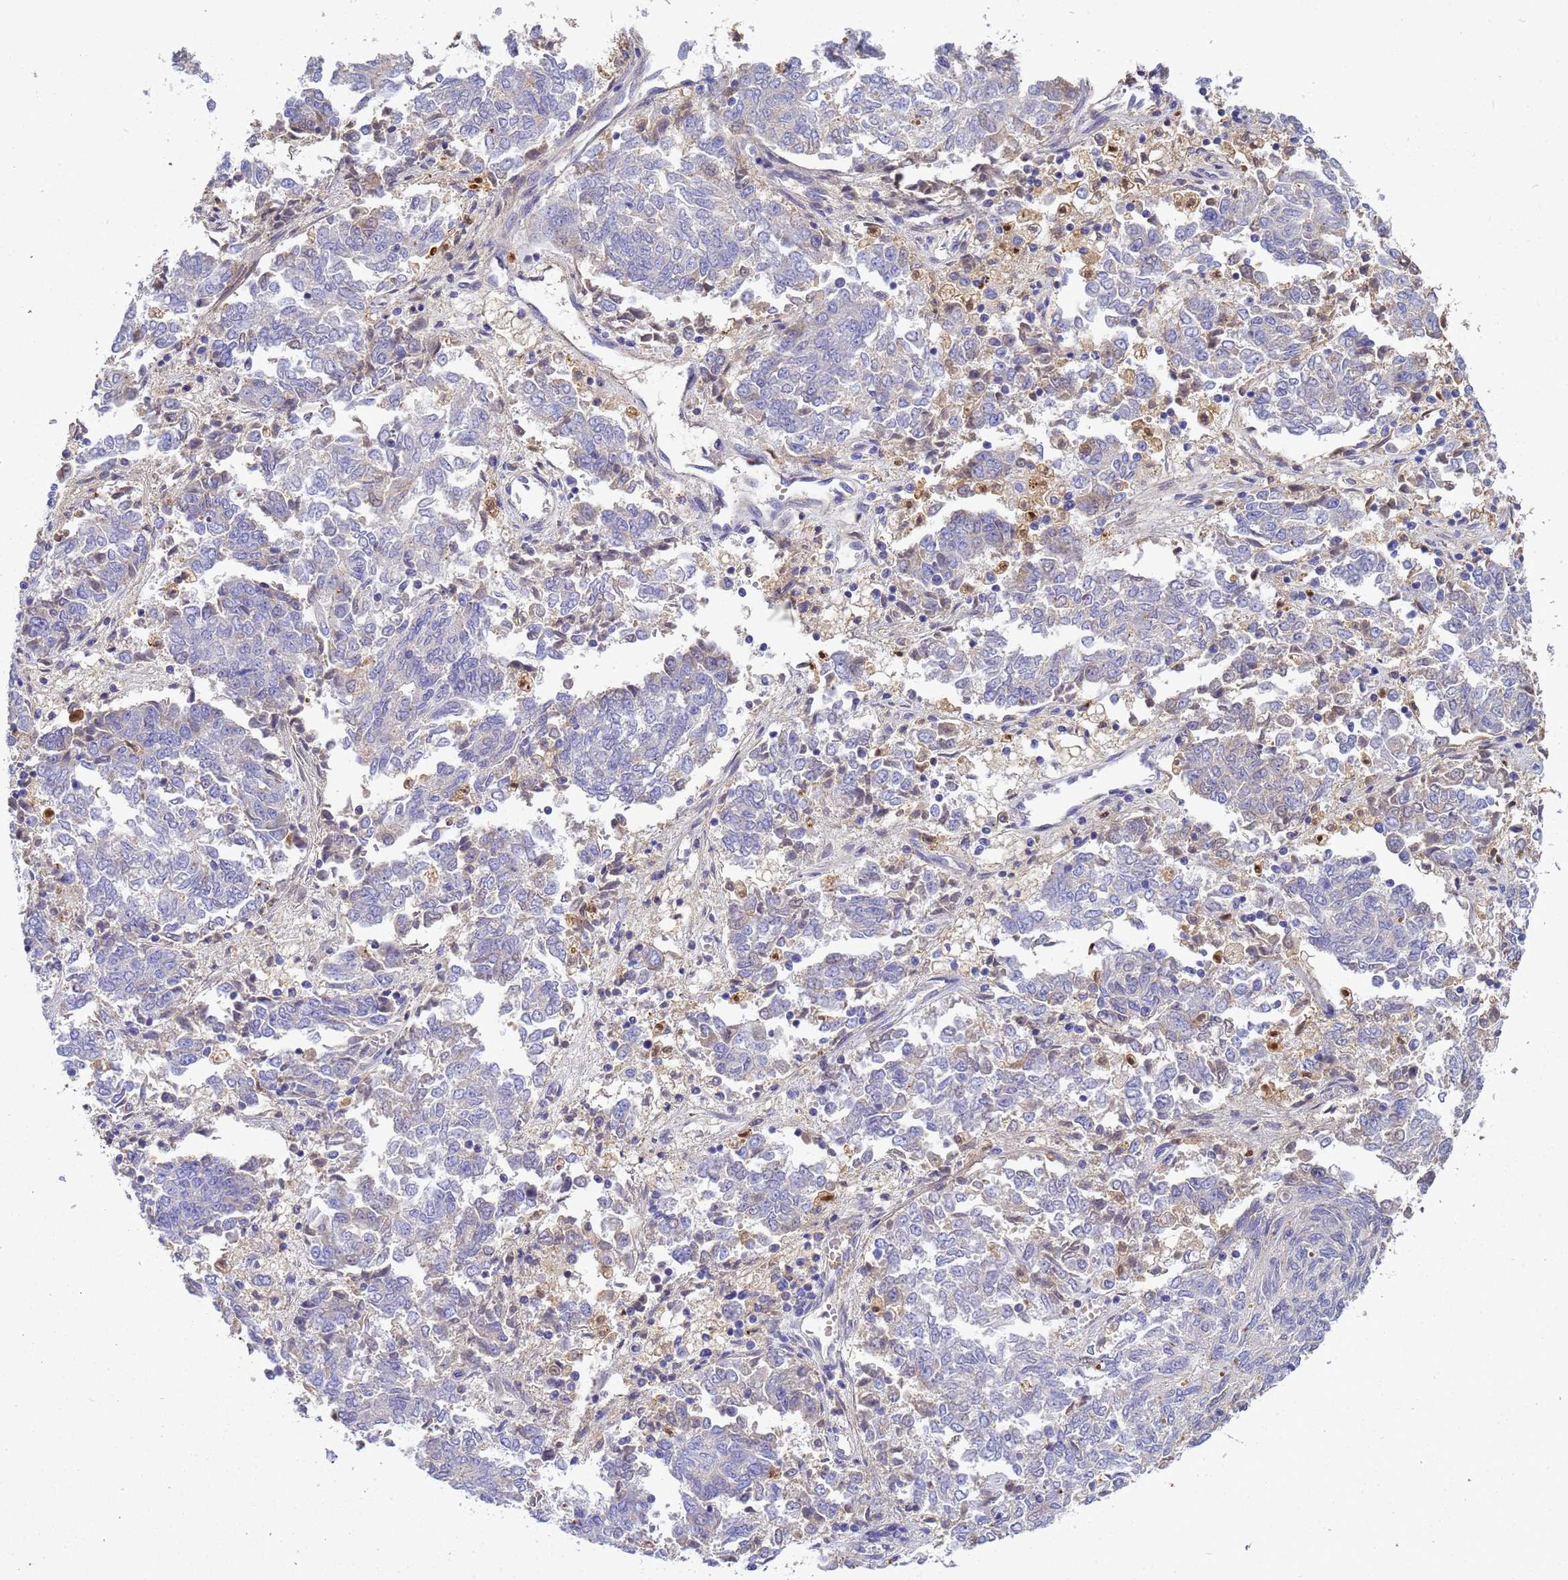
{"staining": {"intensity": "negative", "quantity": "none", "location": "none"}, "tissue": "endometrial cancer", "cell_type": "Tumor cells", "image_type": "cancer", "snomed": [{"axis": "morphology", "description": "Adenocarcinoma, NOS"}, {"axis": "topography", "description": "Endometrium"}], "caption": "The micrograph displays no significant positivity in tumor cells of endometrial adenocarcinoma.", "gene": "TBCD", "patient": {"sex": "female", "age": 80}}